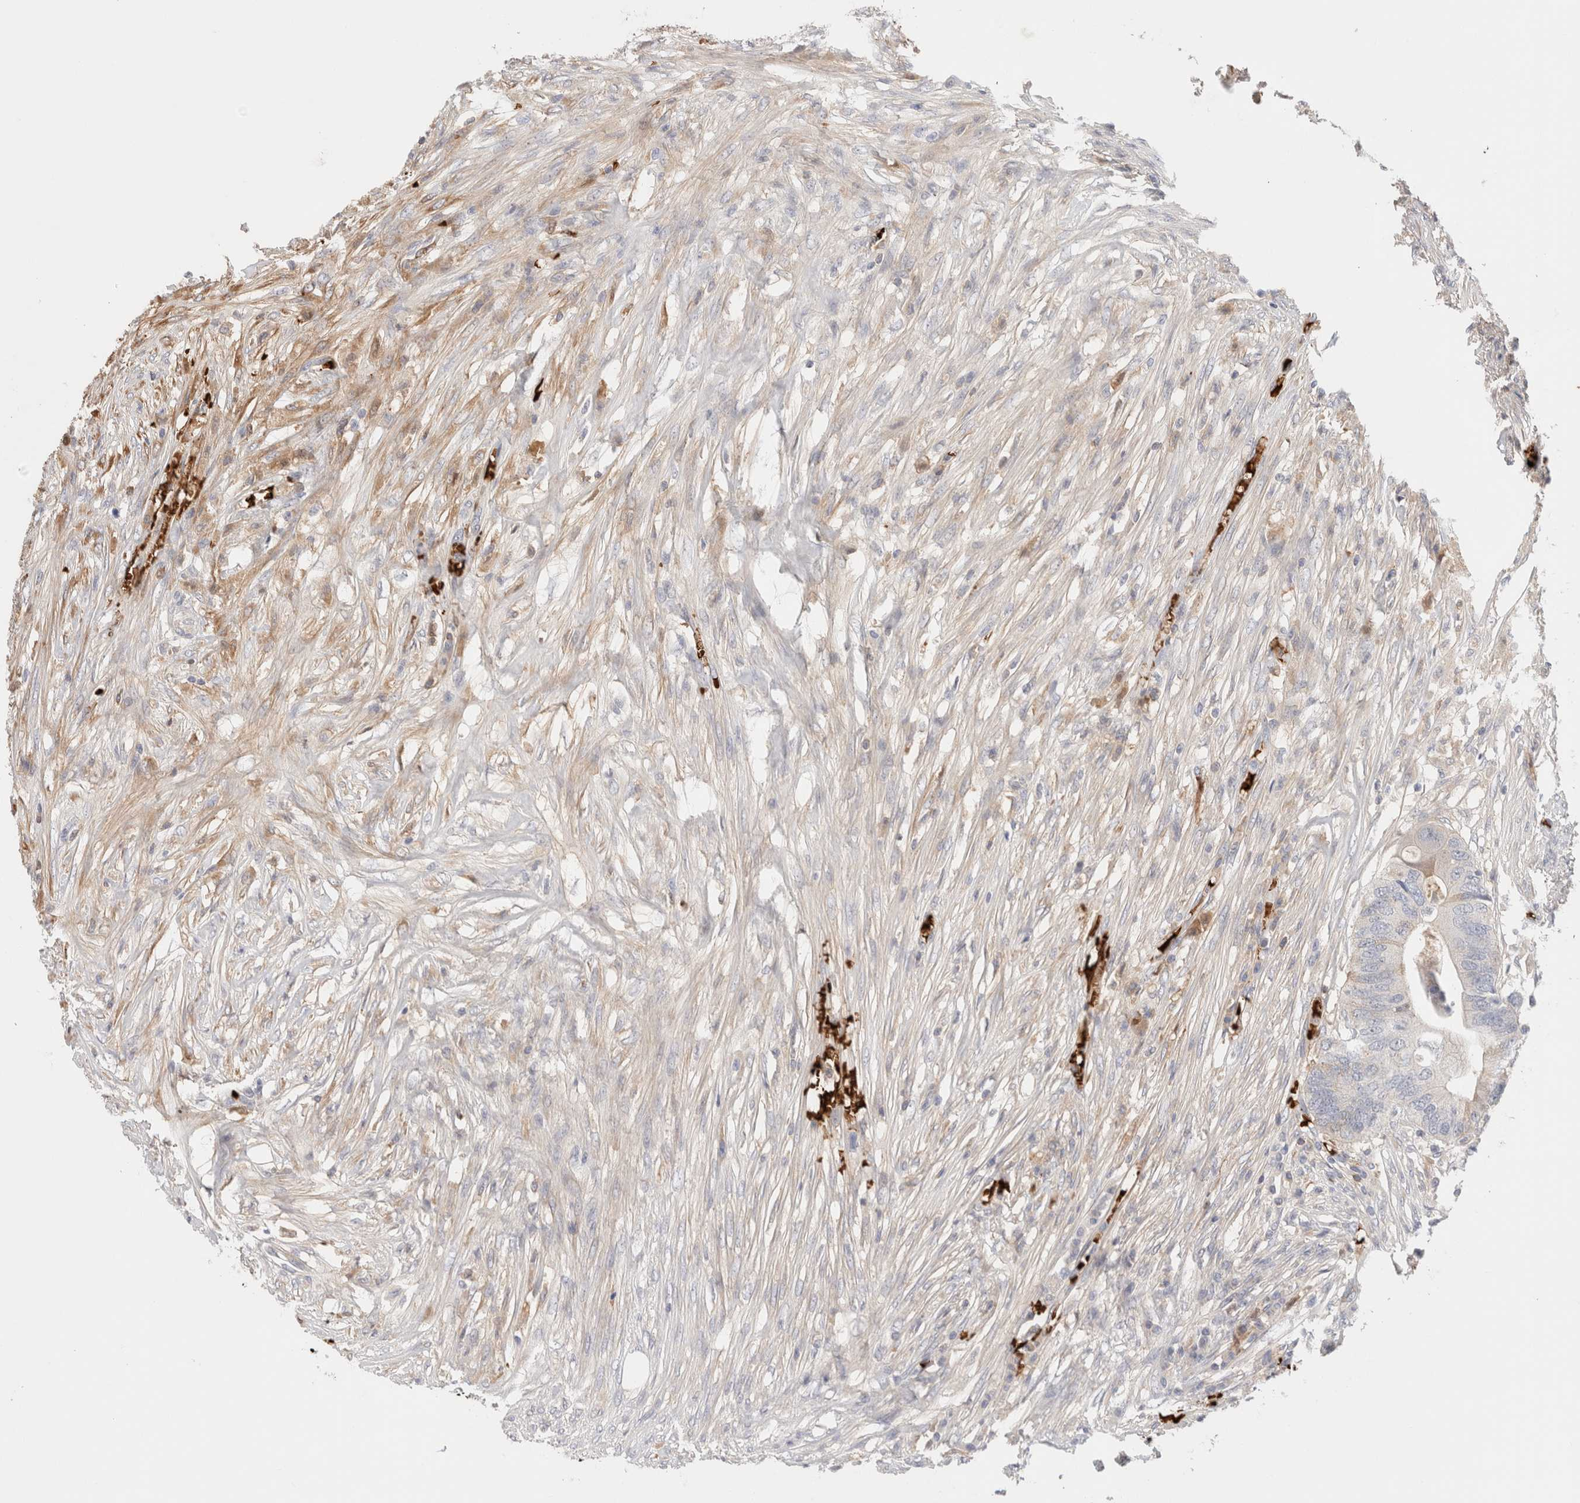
{"staining": {"intensity": "moderate", "quantity": "<25%", "location": "cytoplasmic/membranous"}, "tissue": "colorectal cancer", "cell_type": "Tumor cells", "image_type": "cancer", "snomed": [{"axis": "morphology", "description": "Adenocarcinoma, NOS"}, {"axis": "topography", "description": "Colon"}], "caption": "Human colorectal cancer stained with a protein marker exhibits moderate staining in tumor cells.", "gene": "MST1", "patient": {"sex": "male", "age": 71}}